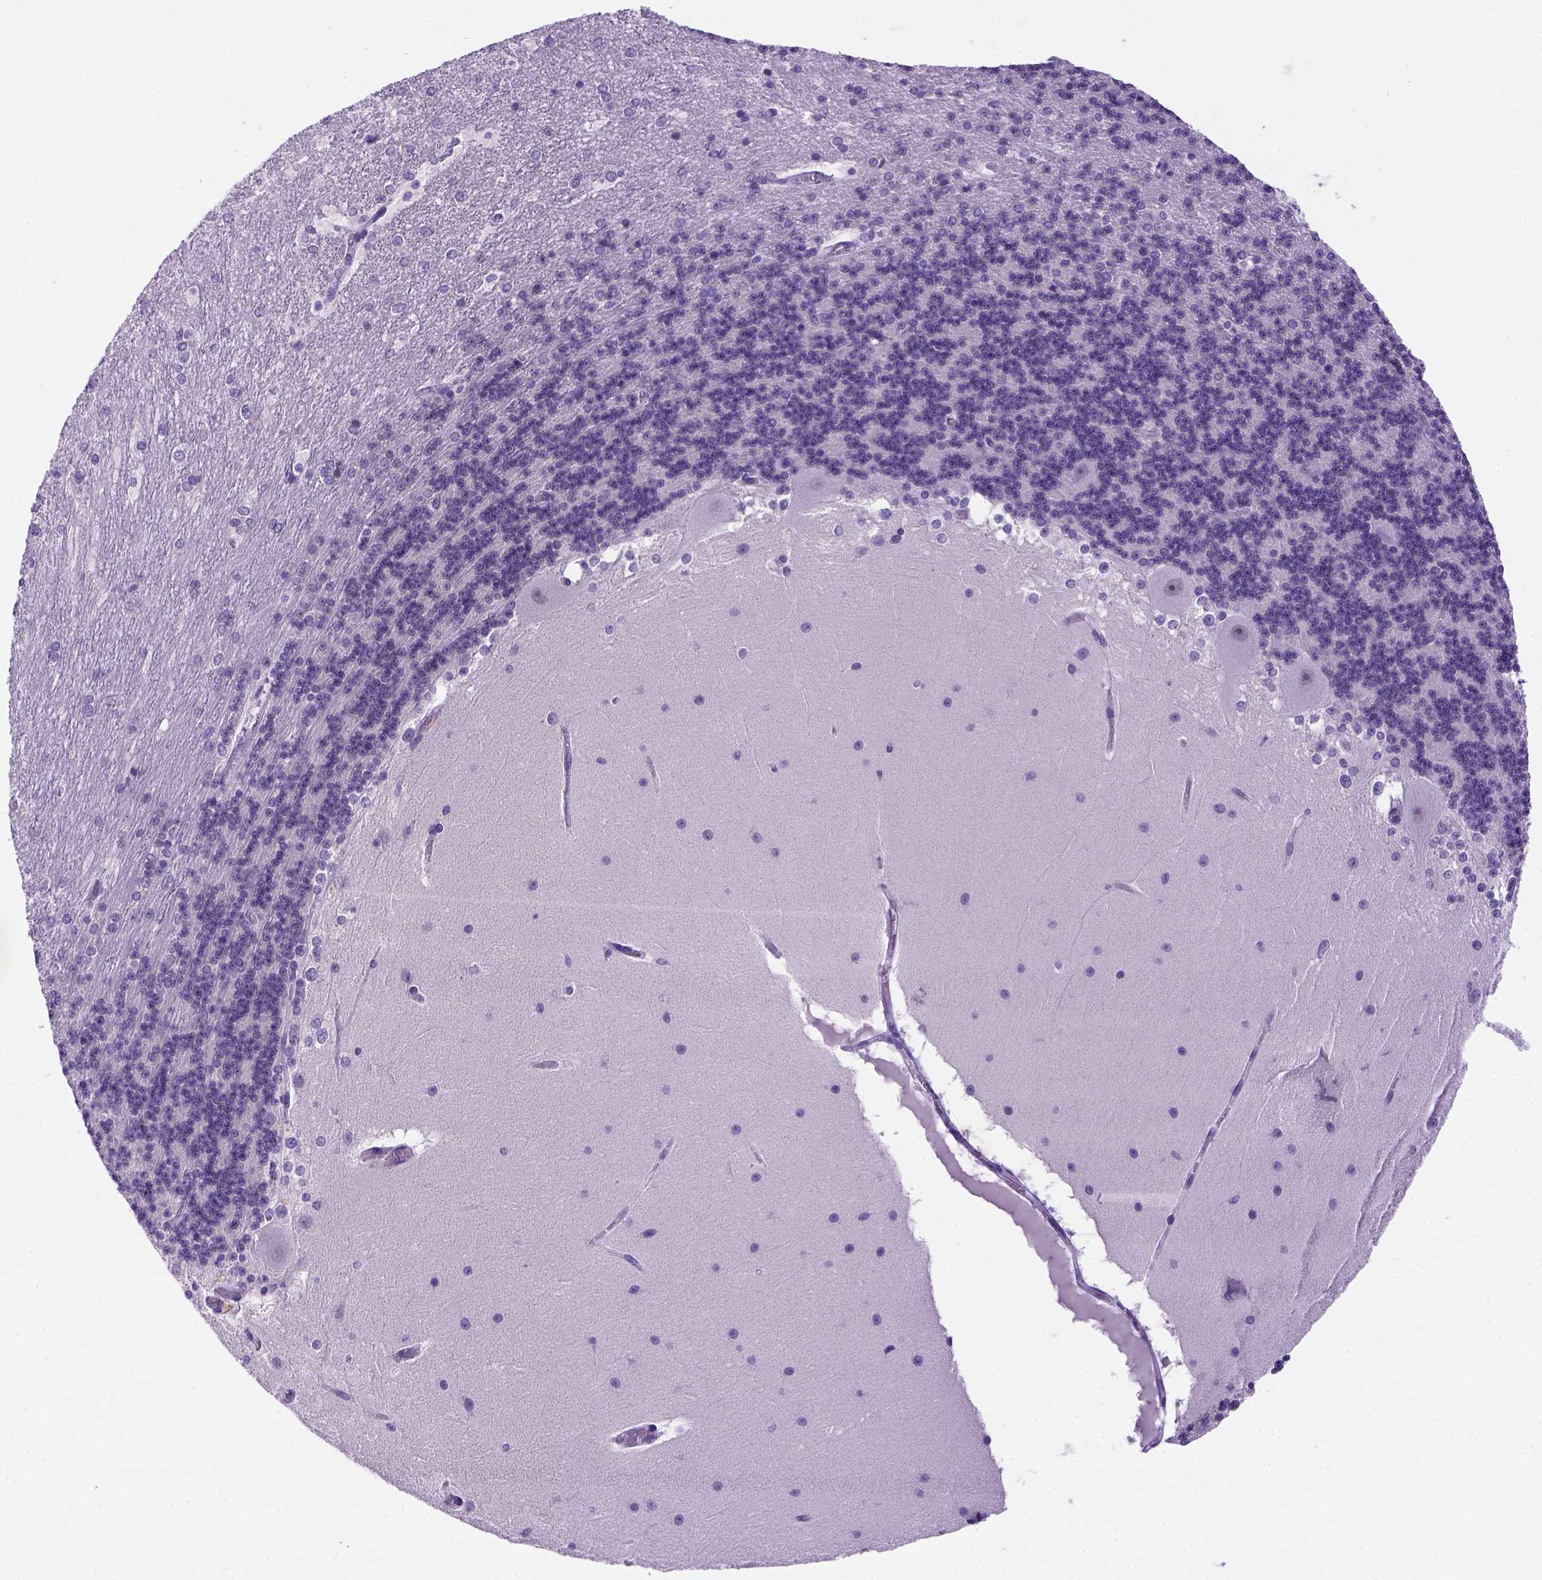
{"staining": {"intensity": "negative", "quantity": "none", "location": "none"}, "tissue": "cerebellum", "cell_type": "Cells in granular layer", "image_type": "normal", "snomed": [{"axis": "morphology", "description": "Normal tissue, NOS"}, {"axis": "topography", "description": "Cerebellum"}], "caption": "The image exhibits no staining of cells in granular layer in benign cerebellum. The staining is performed using DAB (3,3'-diaminobenzidine) brown chromogen with nuclei counter-stained in using hematoxylin.", "gene": "FOXI1", "patient": {"sex": "female", "age": 19}}